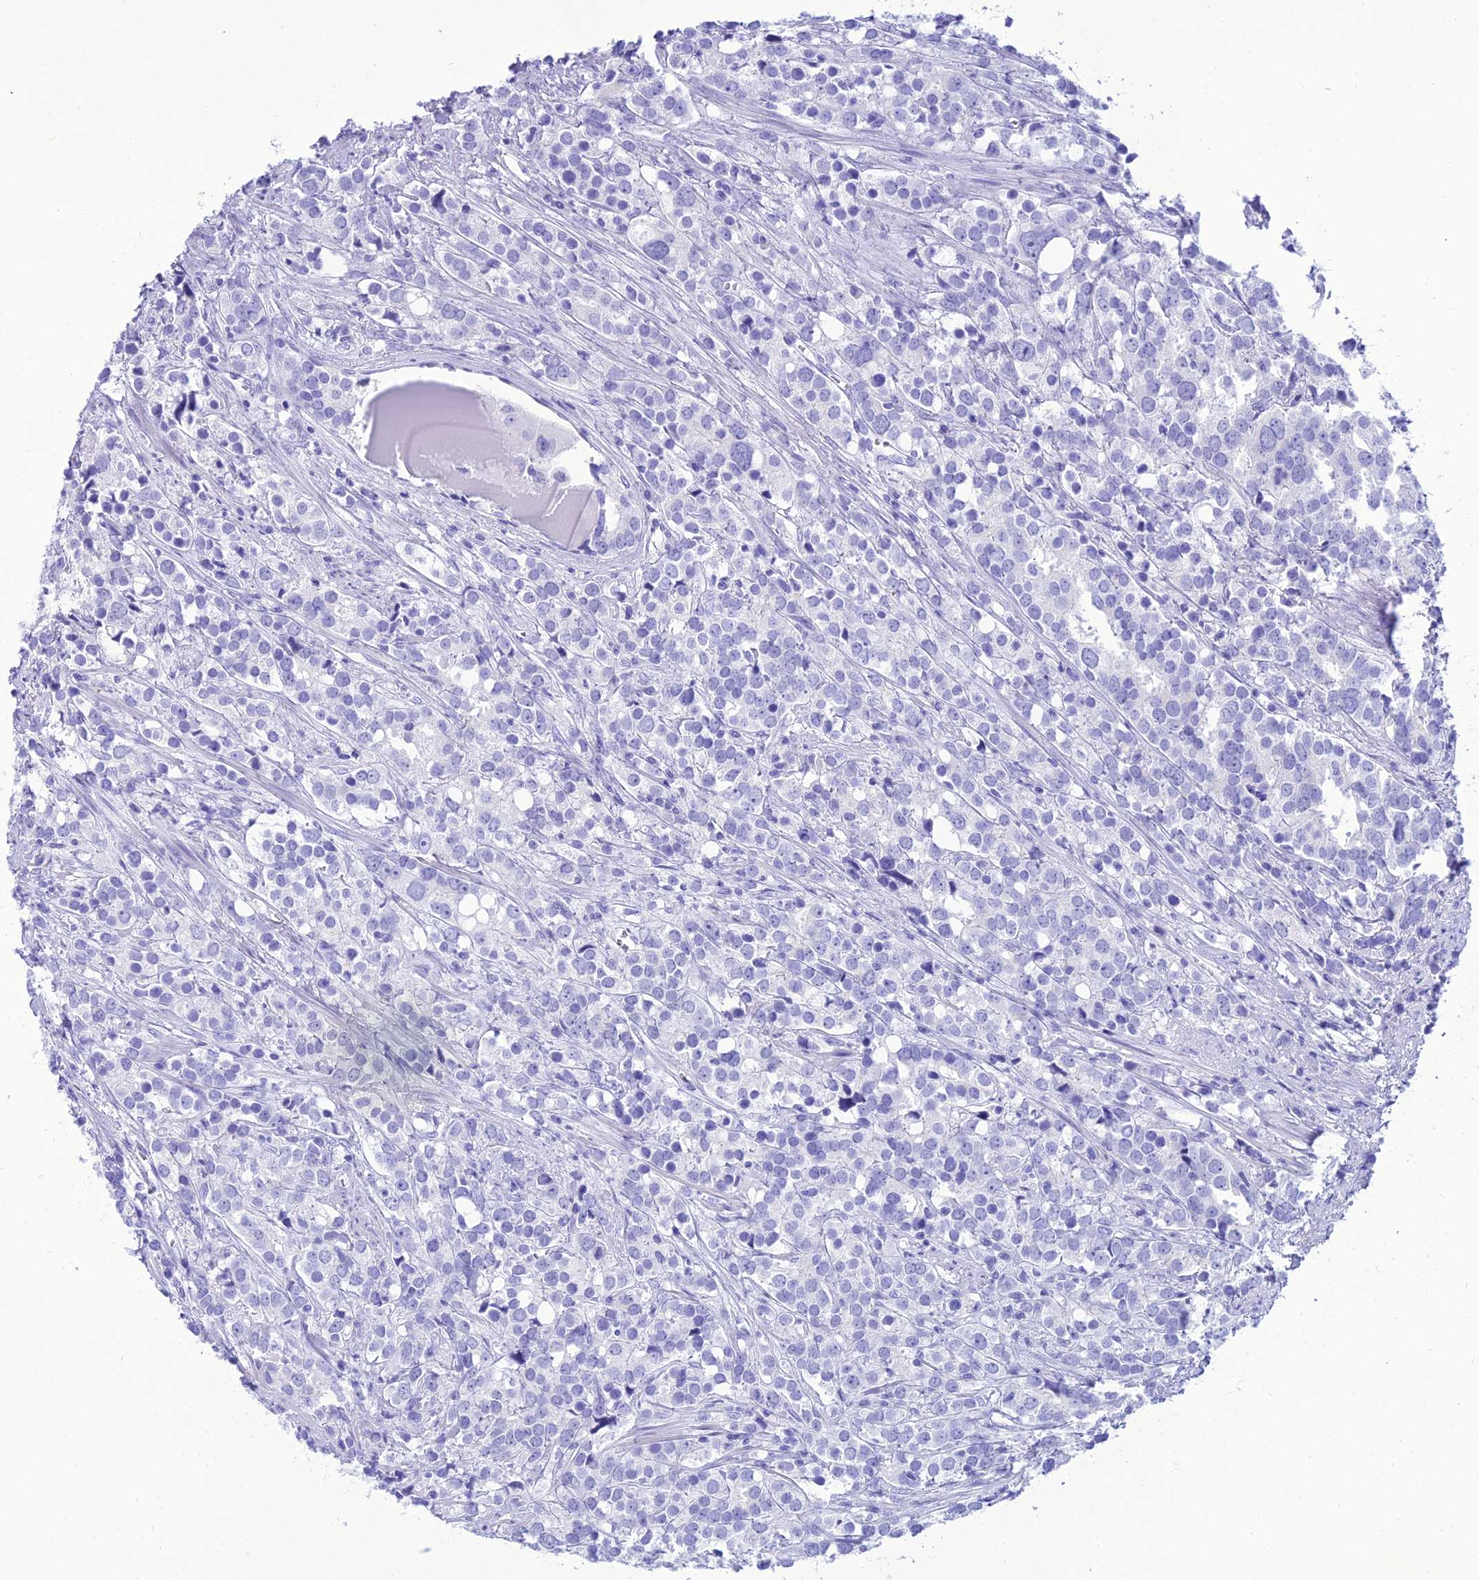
{"staining": {"intensity": "negative", "quantity": "none", "location": "none"}, "tissue": "prostate cancer", "cell_type": "Tumor cells", "image_type": "cancer", "snomed": [{"axis": "morphology", "description": "Adenocarcinoma, High grade"}, {"axis": "topography", "description": "Prostate"}], "caption": "The photomicrograph shows no staining of tumor cells in prostate adenocarcinoma (high-grade). (Stains: DAB immunohistochemistry (IHC) with hematoxylin counter stain, Microscopy: brightfield microscopy at high magnification).", "gene": "PNMA5", "patient": {"sex": "male", "age": 71}}